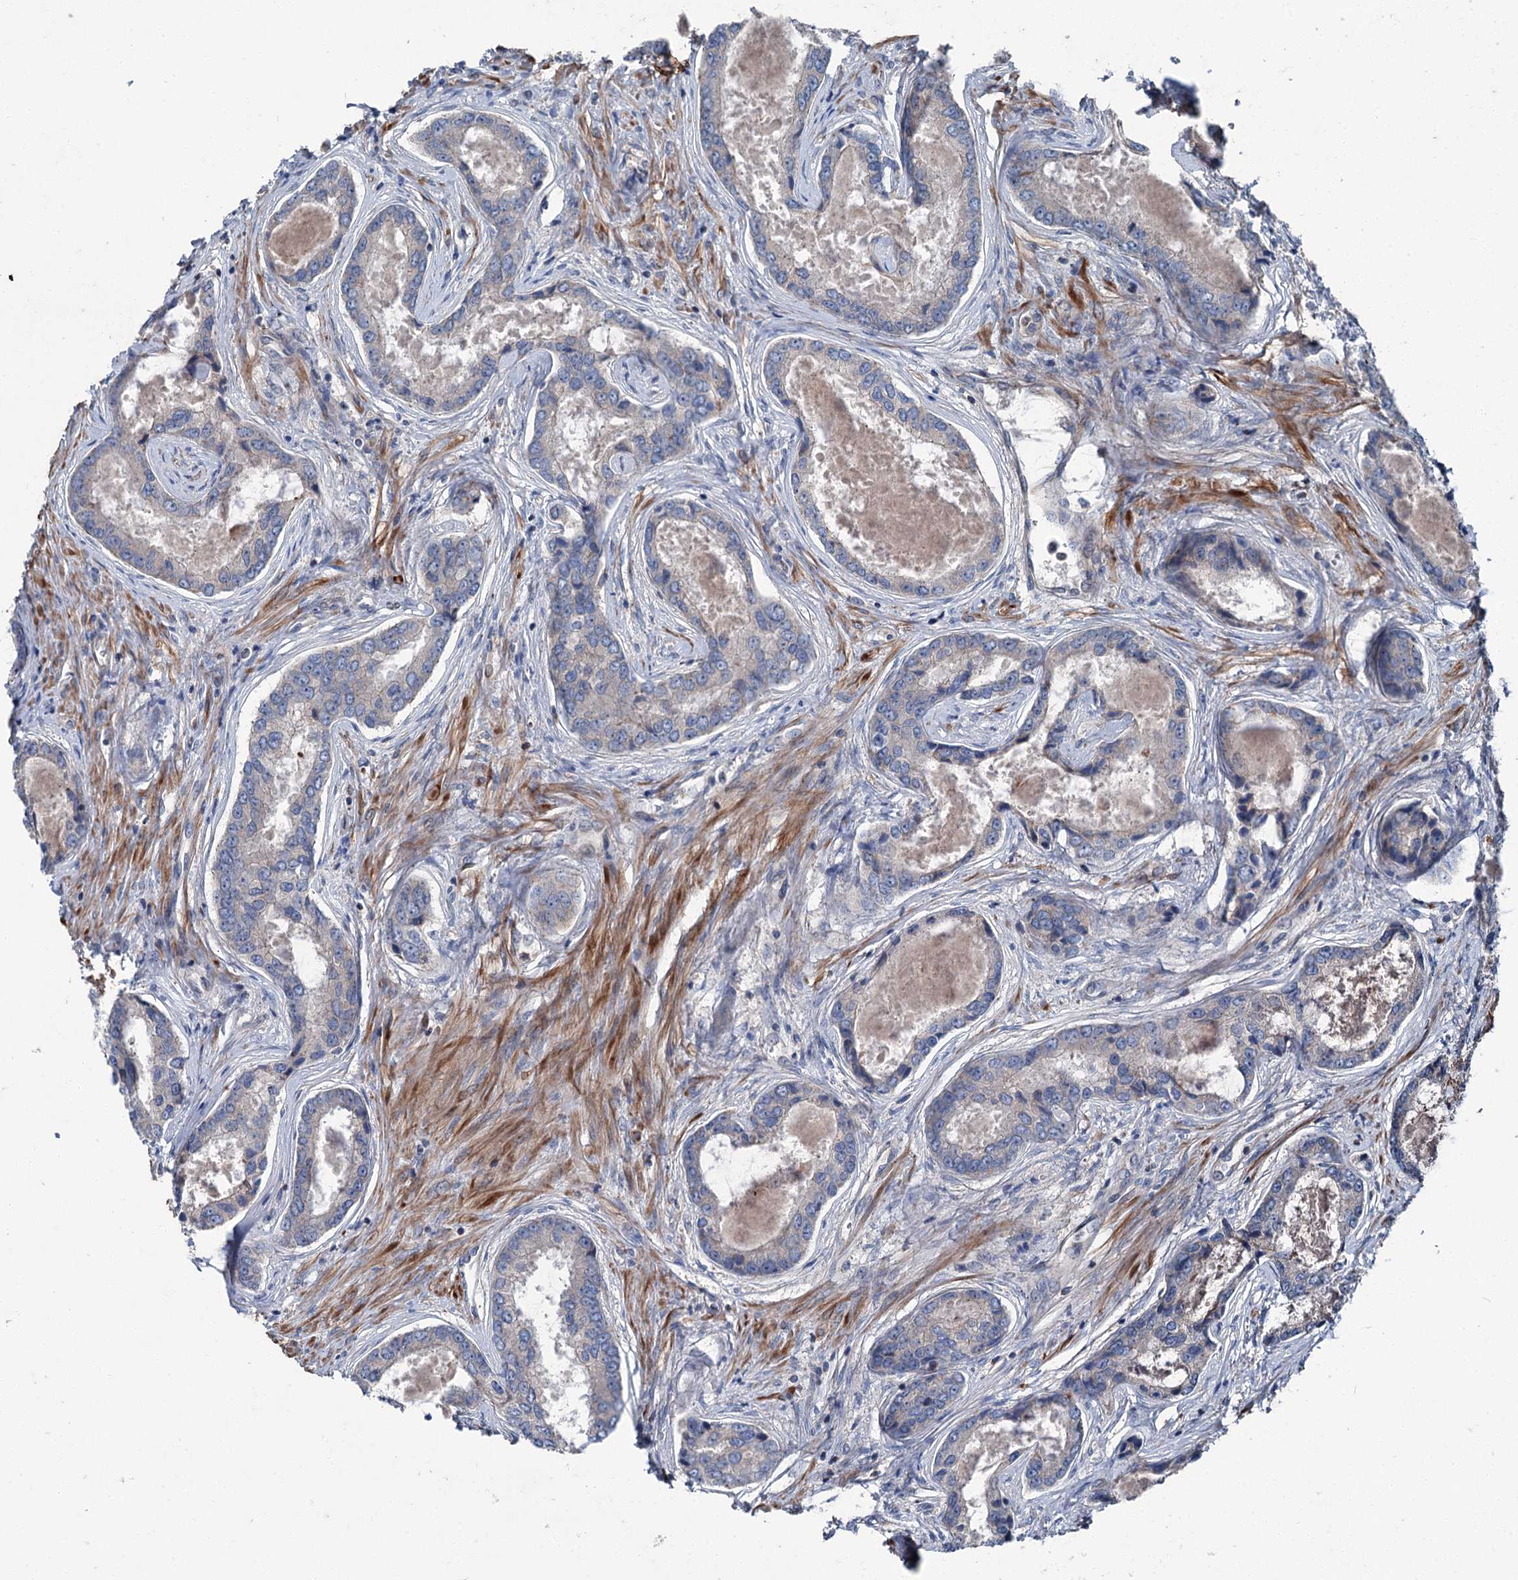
{"staining": {"intensity": "negative", "quantity": "none", "location": "none"}, "tissue": "prostate cancer", "cell_type": "Tumor cells", "image_type": "cancer", "snomed": [{"axis": "morphology", "description": "Adenocarcinoma, Low grade"}, {"axis": "topography", "description": "Prostate"}], "caption": "Human adenocarcinoma (low-grade) (prostate) stained for a protein using immunohistochemistry demonstrates no positivity in tumor cells.", "gene": "RUFY1", "patient": {"sex": "male", "age": 68}}